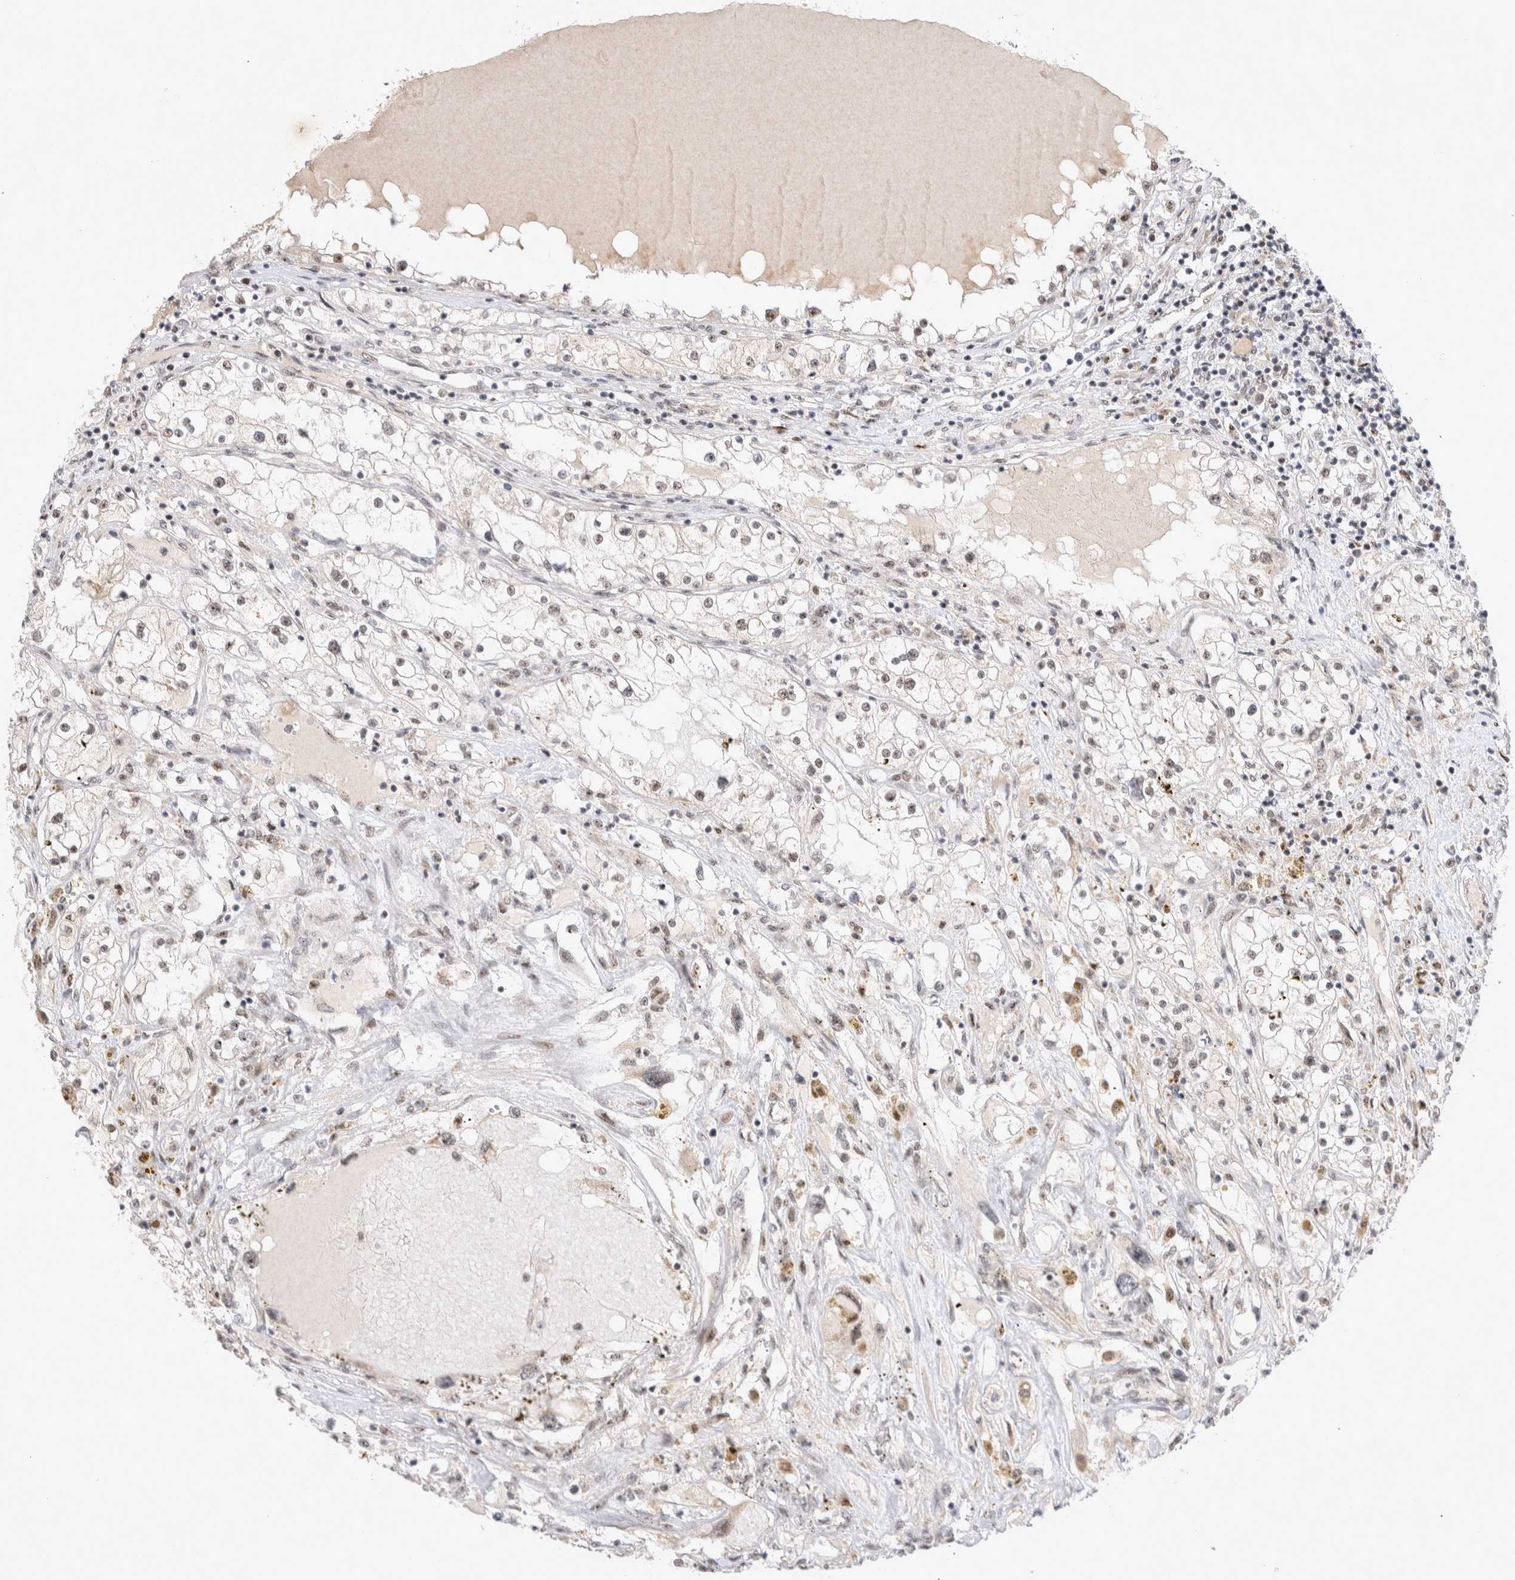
{"staining": {"intensity": "weak", "quantity": ">75%", "location": "nuclear"}, "tissue": "renal cancer", "cell_type": "Tumor cells", "image_type": "cancer", "snomed": [{"axis": "morphology", "description": "Adenocarcinoma, NOS"}, {"axis": "topography", "description": "Kidney"}], "caption": "Immunohistochemical staining of adenocarcinoma (renal) reveals low levels of weak nuclear protein expression in about >75% of tumor cells.", "gene": "MRPL37", "patient": {"sex": "male", "age": 68}}